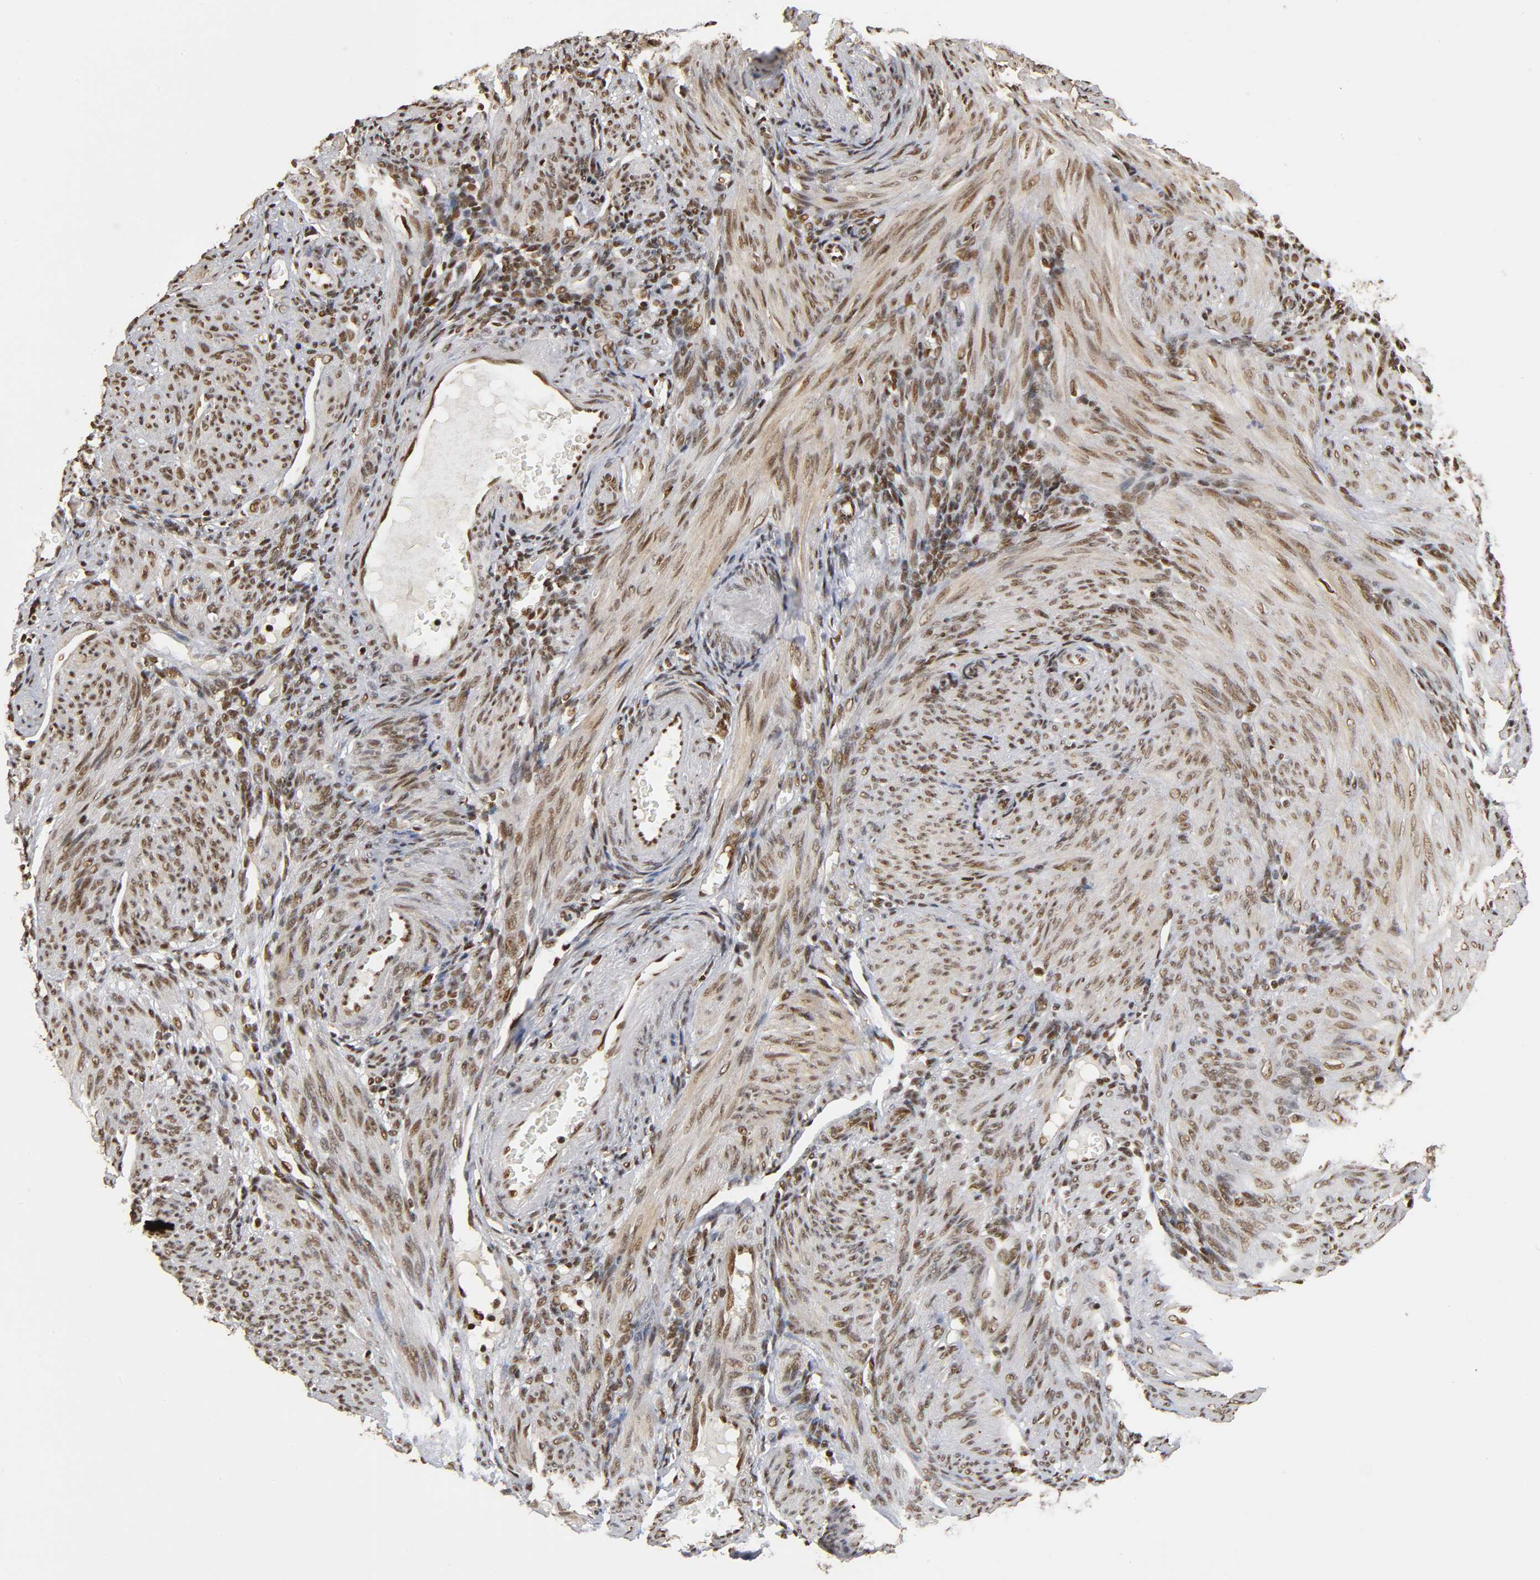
{"staining": {"intensity": "moderate", "quantity": ">75%", "location": "cytoplasmic/membranous,nuclear"}, "tissue": "endometrium", "cell_type": "Cells in endometrial stroma", "image_type": "normal", "snomed": [{"axis": "morphology", "description": "Normal tissue, NOS"}, {"axis": "topography", "description": "Endometrium"}], "caption": "A photomicrograph showing moderate cytoplasmic/membranous,nuclear positivity in about >75% of cells in endometrial stroma in benign endometrium, as visualized by brown immunohistochemical staining.", "gene": "RNF122", "patient": {"sex": "female", "age": 72}}